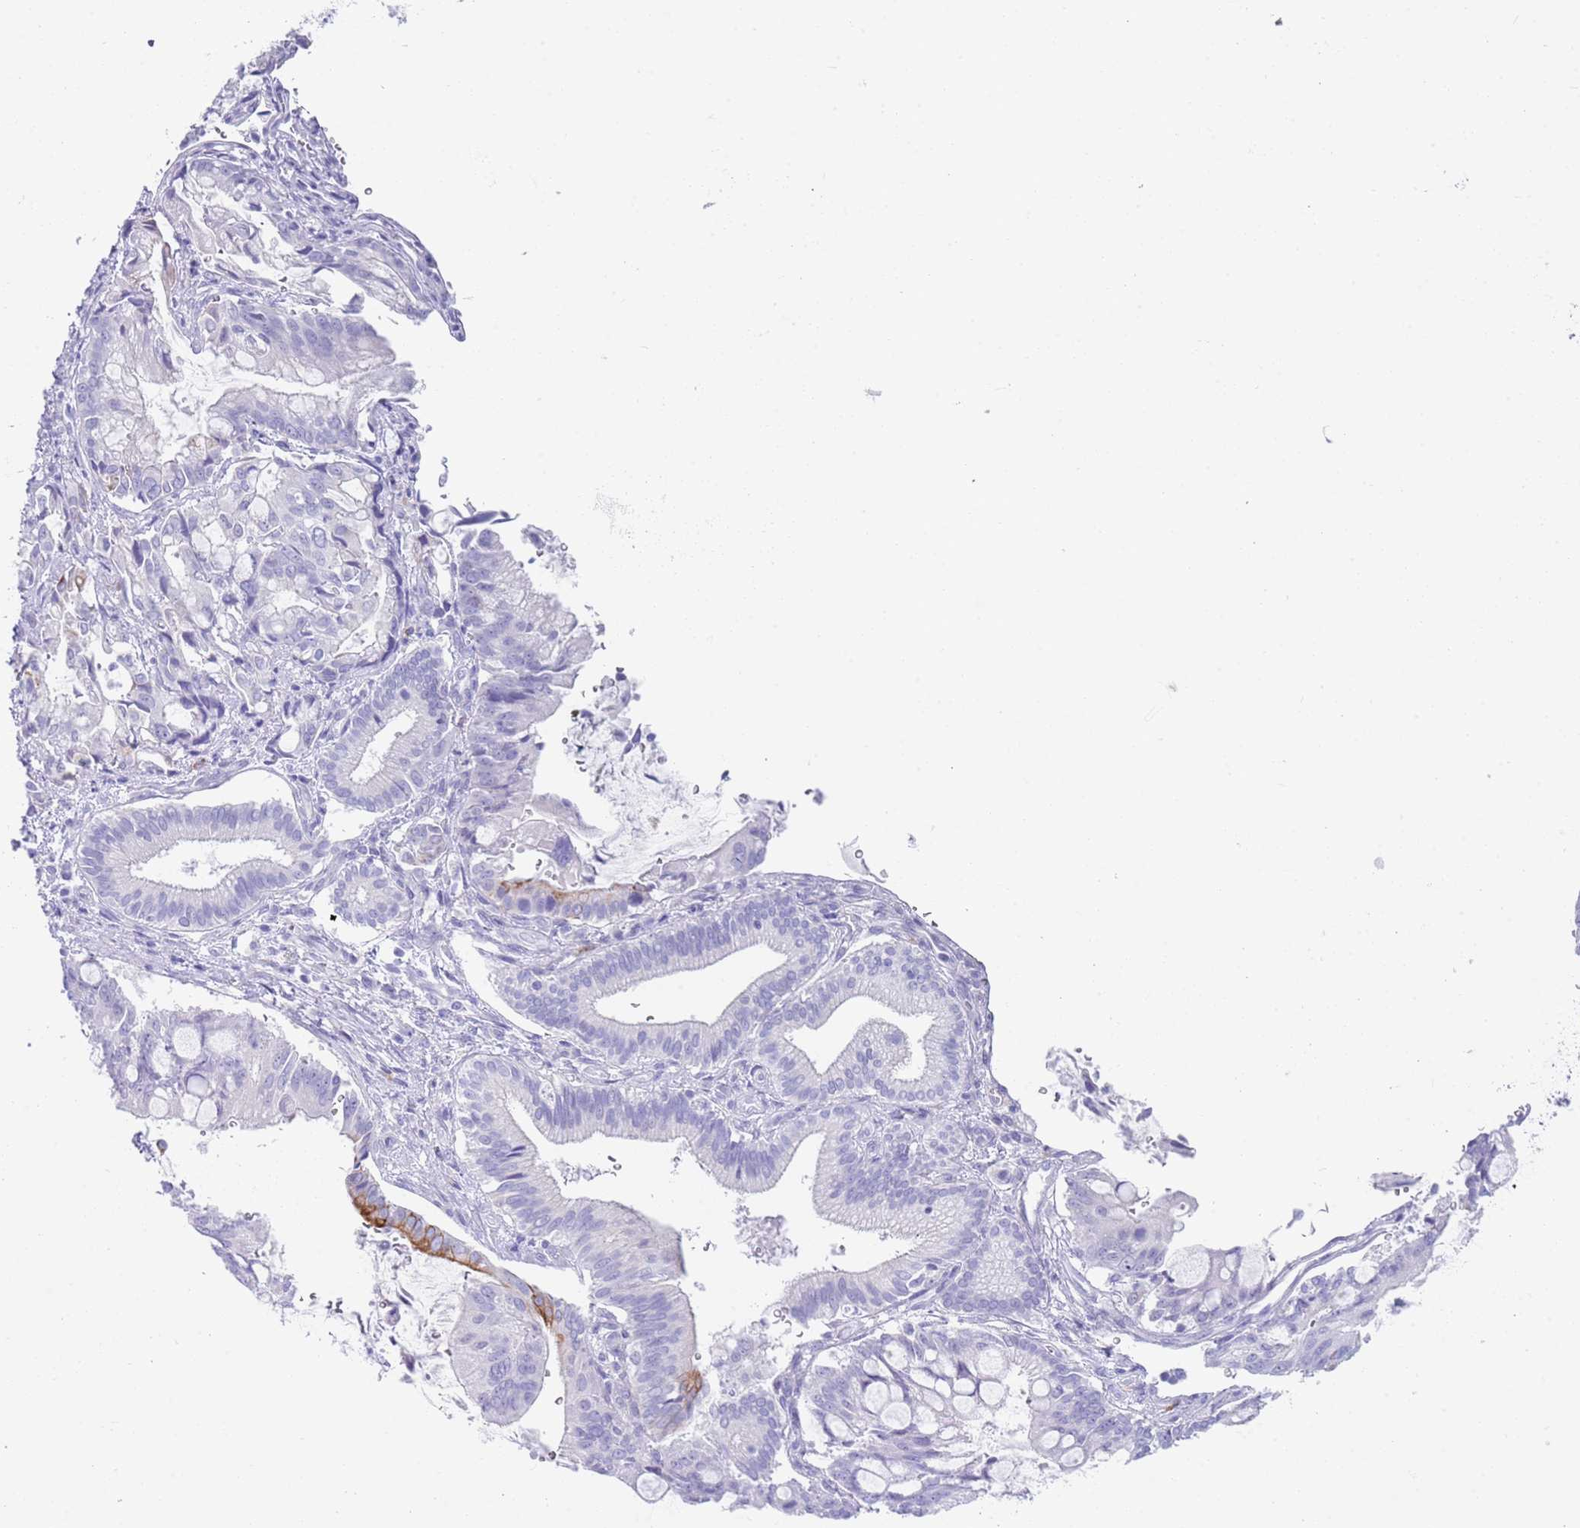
{"staining": {"intensity": "negative", "quantity": "none", "location": "none"}, "tissue": "pancreatic cancer", "cell_type": "Tumor cells", "image_type": "cancer", "snomed": [{"axis": "morphology", "description": "Adenocarcinoma, NOS"}, {"axis": "topography", "description": "Pancreas"}], "caption": "Tumor cells show no significant positivity in pancreatic cancer (adenocarcinoma).", "gene": "CPXM2", "patient": {"sex": "male", "age": 68}}